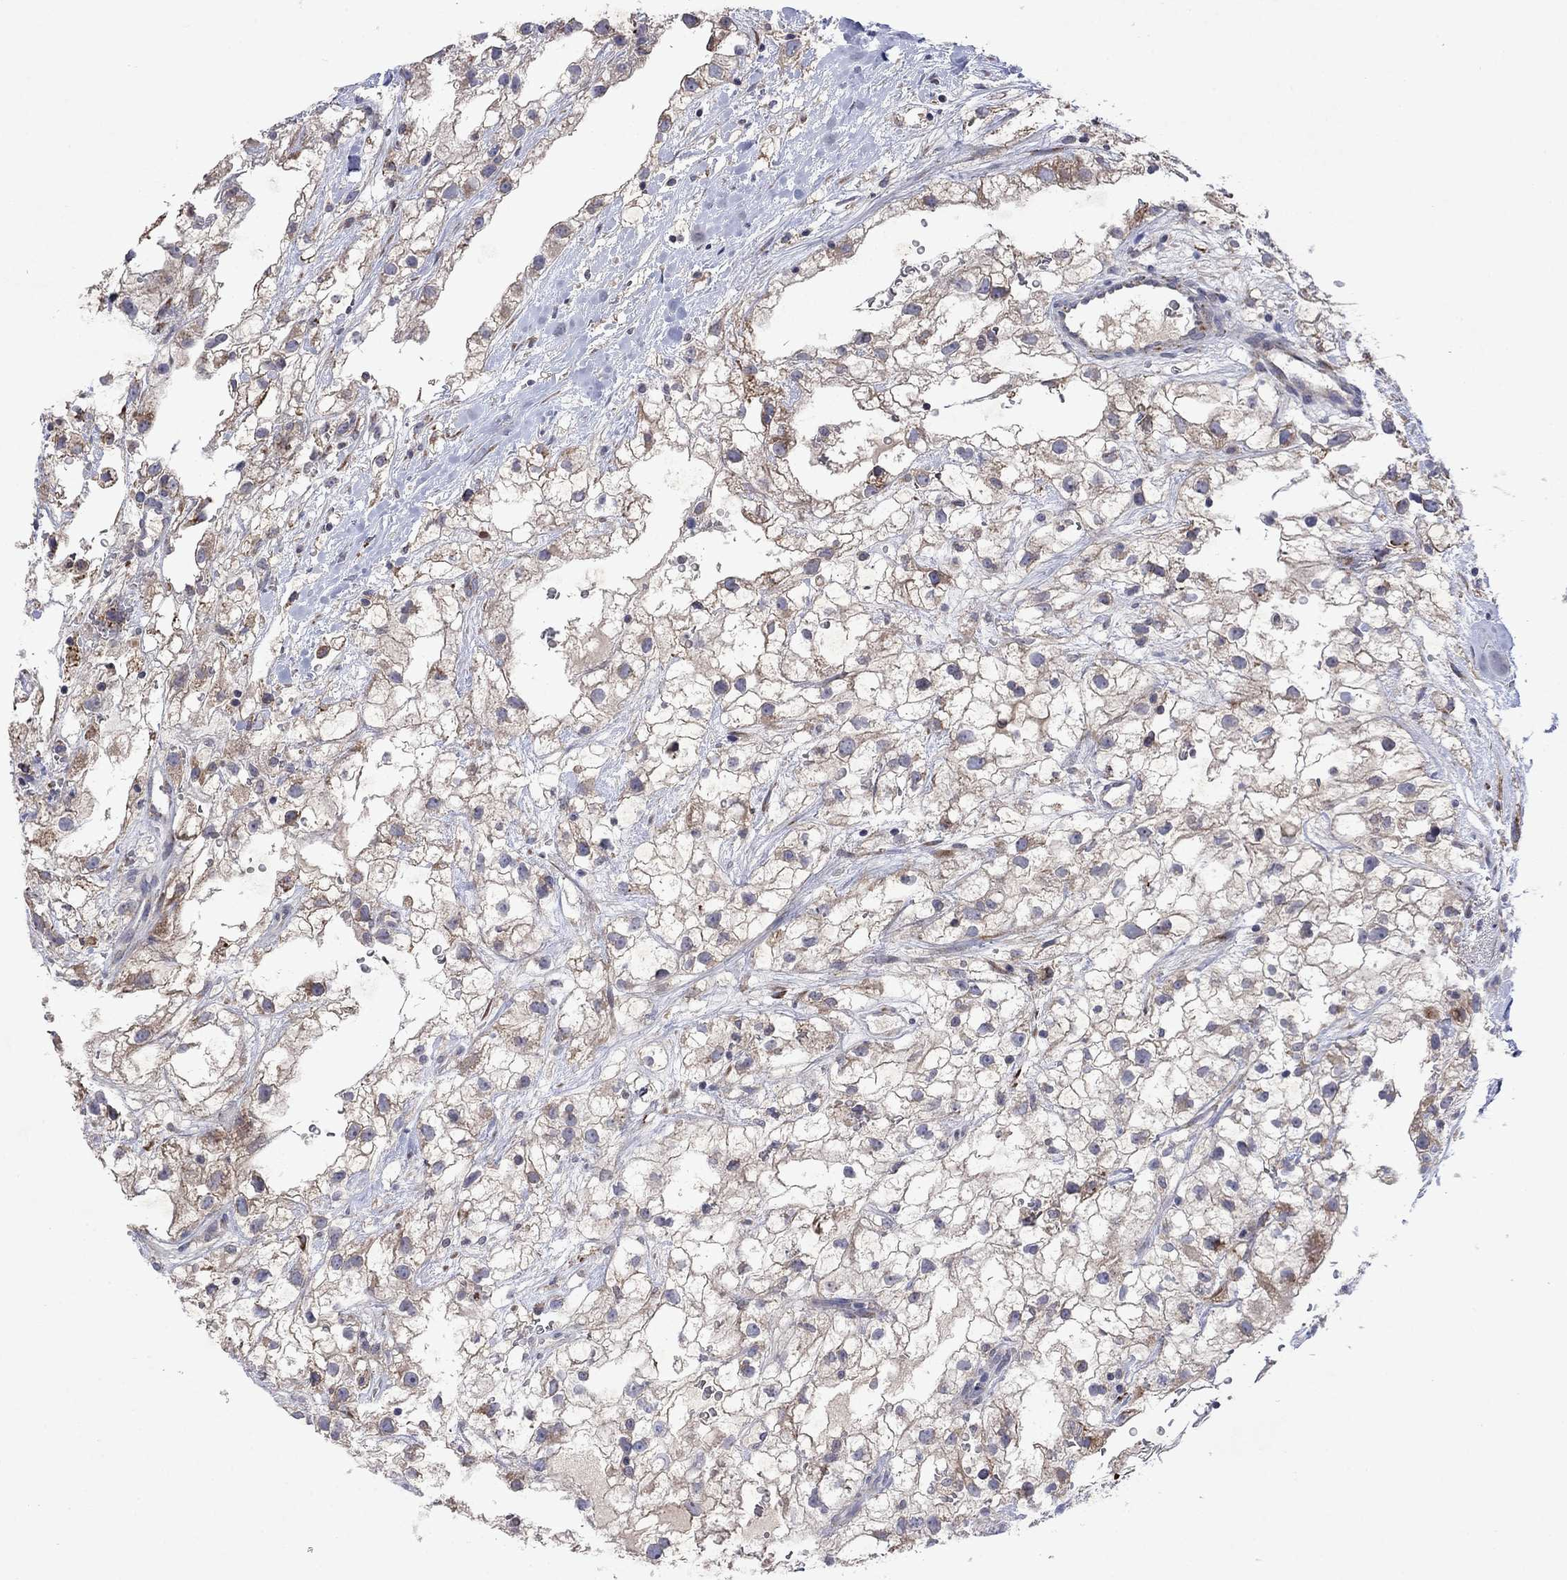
{"staining": {"intensity": "weak", "quantity": ">75%", "location": "cytoplasmic/membranous"}, "tissue": "renal cancer", "cell_type": "Tumor cells", "image_type": "cancer", "snomed": [{"axis": "morphology", "description": "Adenocarcinoma, NOS"}, {"axis": "topography", "description": "Kidney"}], "caption": "A brown stain shows weak cytoplasmic/membranous staining of a protein in adenocarcinoma (renal) tumor cells. The staining was performed using DAB (3,3'-diaminobenzidine) to visualize the protein expression in brown, while the nuclei were stained in blue with hematoxylin (Magnification: 20x).", "gene": "TMEM97", "patient": {"sex": "male", "age": 59}}